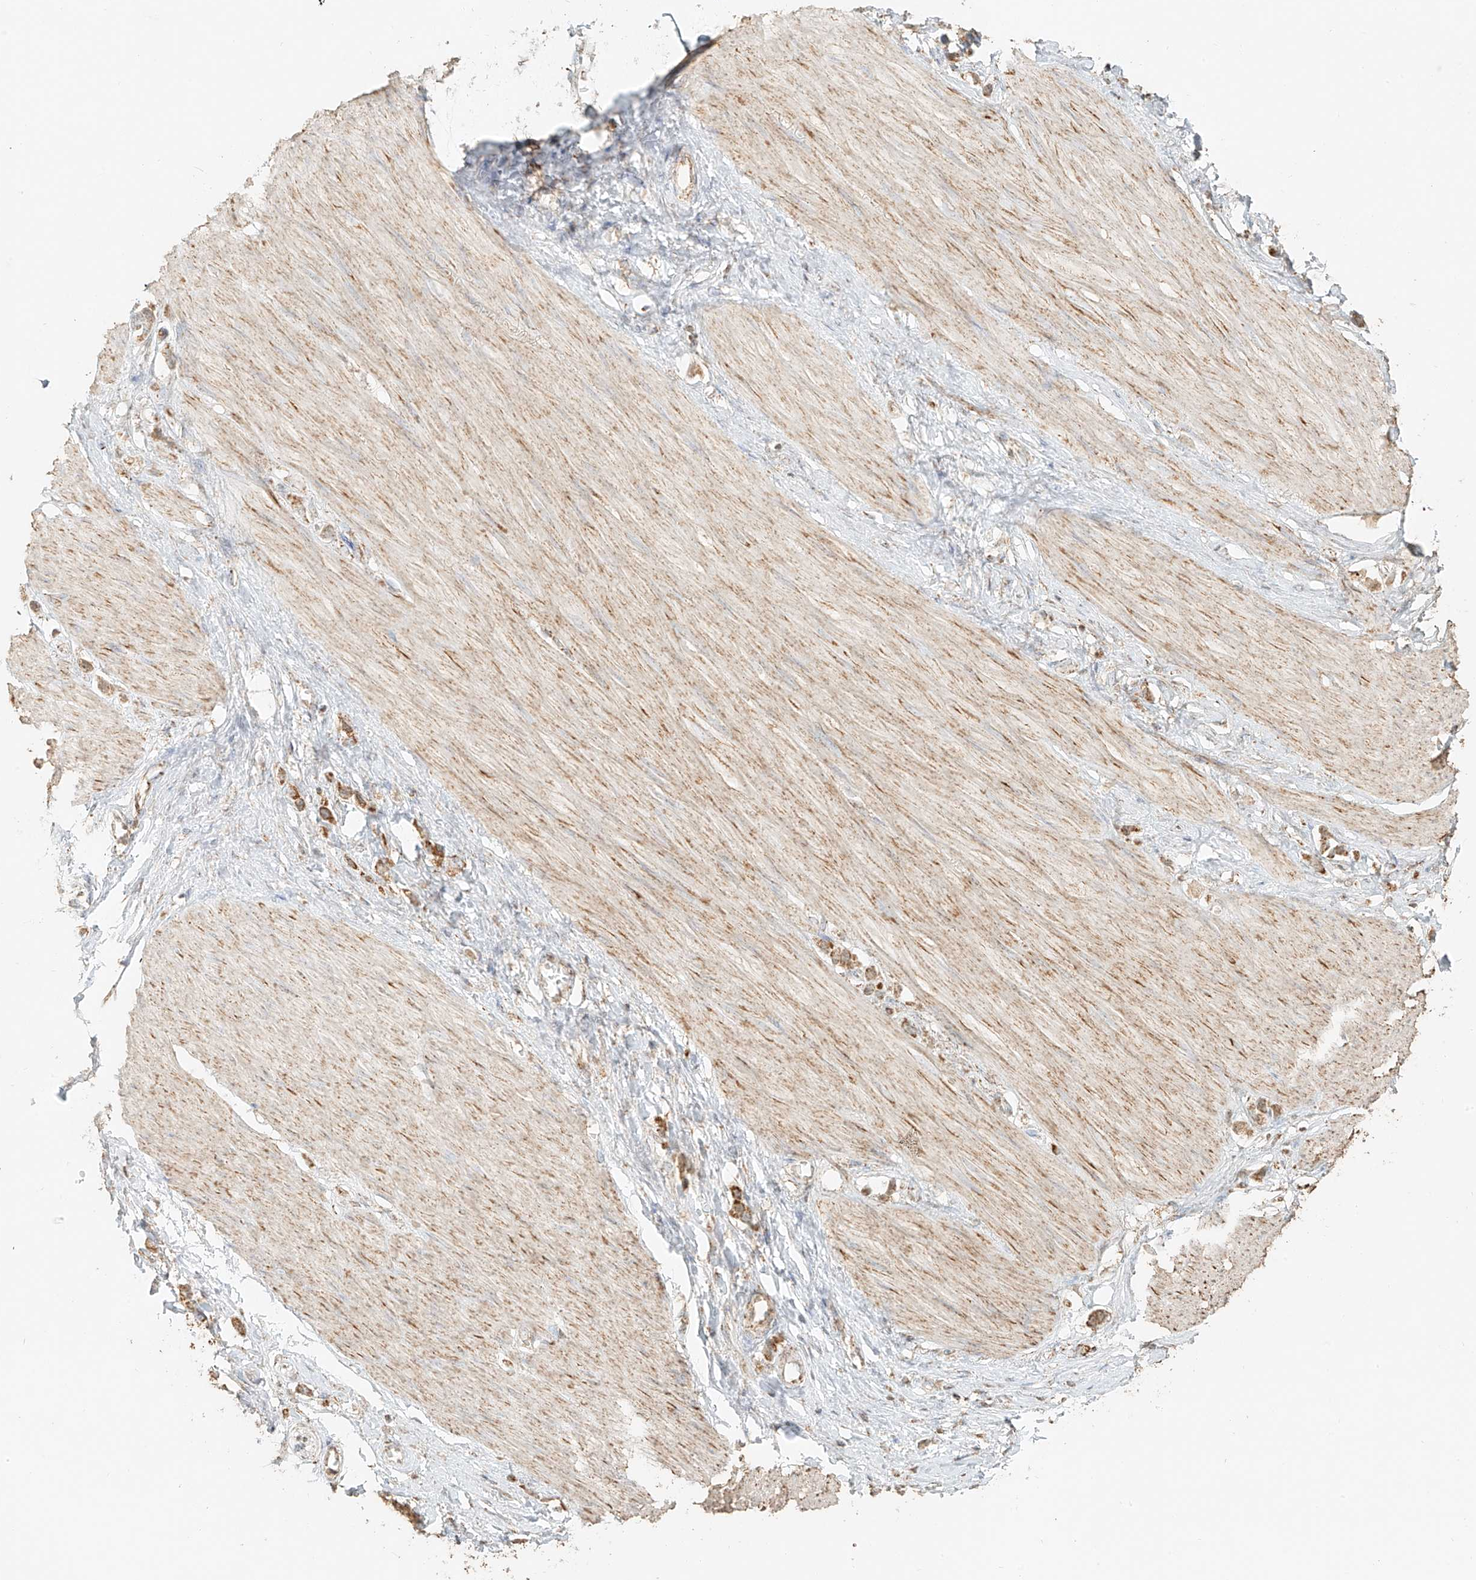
{"staining": {"intensity": "moderate", "quantity": ">75%", "location": "cytoplasmic/membranous"}, "tissue": "stomach cancer", "cell_type": "Tumor cells", "image_type": "cancer", "snomed": [{"axis": "morphology", "description": "Adenocarcinoma, NOS"}, {"axis": "topography", "description": "Stomach"}], "caption": "Brown immunohistochemical staining in human stomach cancer (adenocarcinoma) demonstrates moderate cytoplasmic/membranous staining in approximately >75% of tumor cells. (Stains: DAB (3,3'-diaminobenzidine) in brown, nuclei in blue, Microscopy: brightfield microscopy at high magnification).", "gene": "MIPEP", "patient": {"sex": "female", "age": 65}}